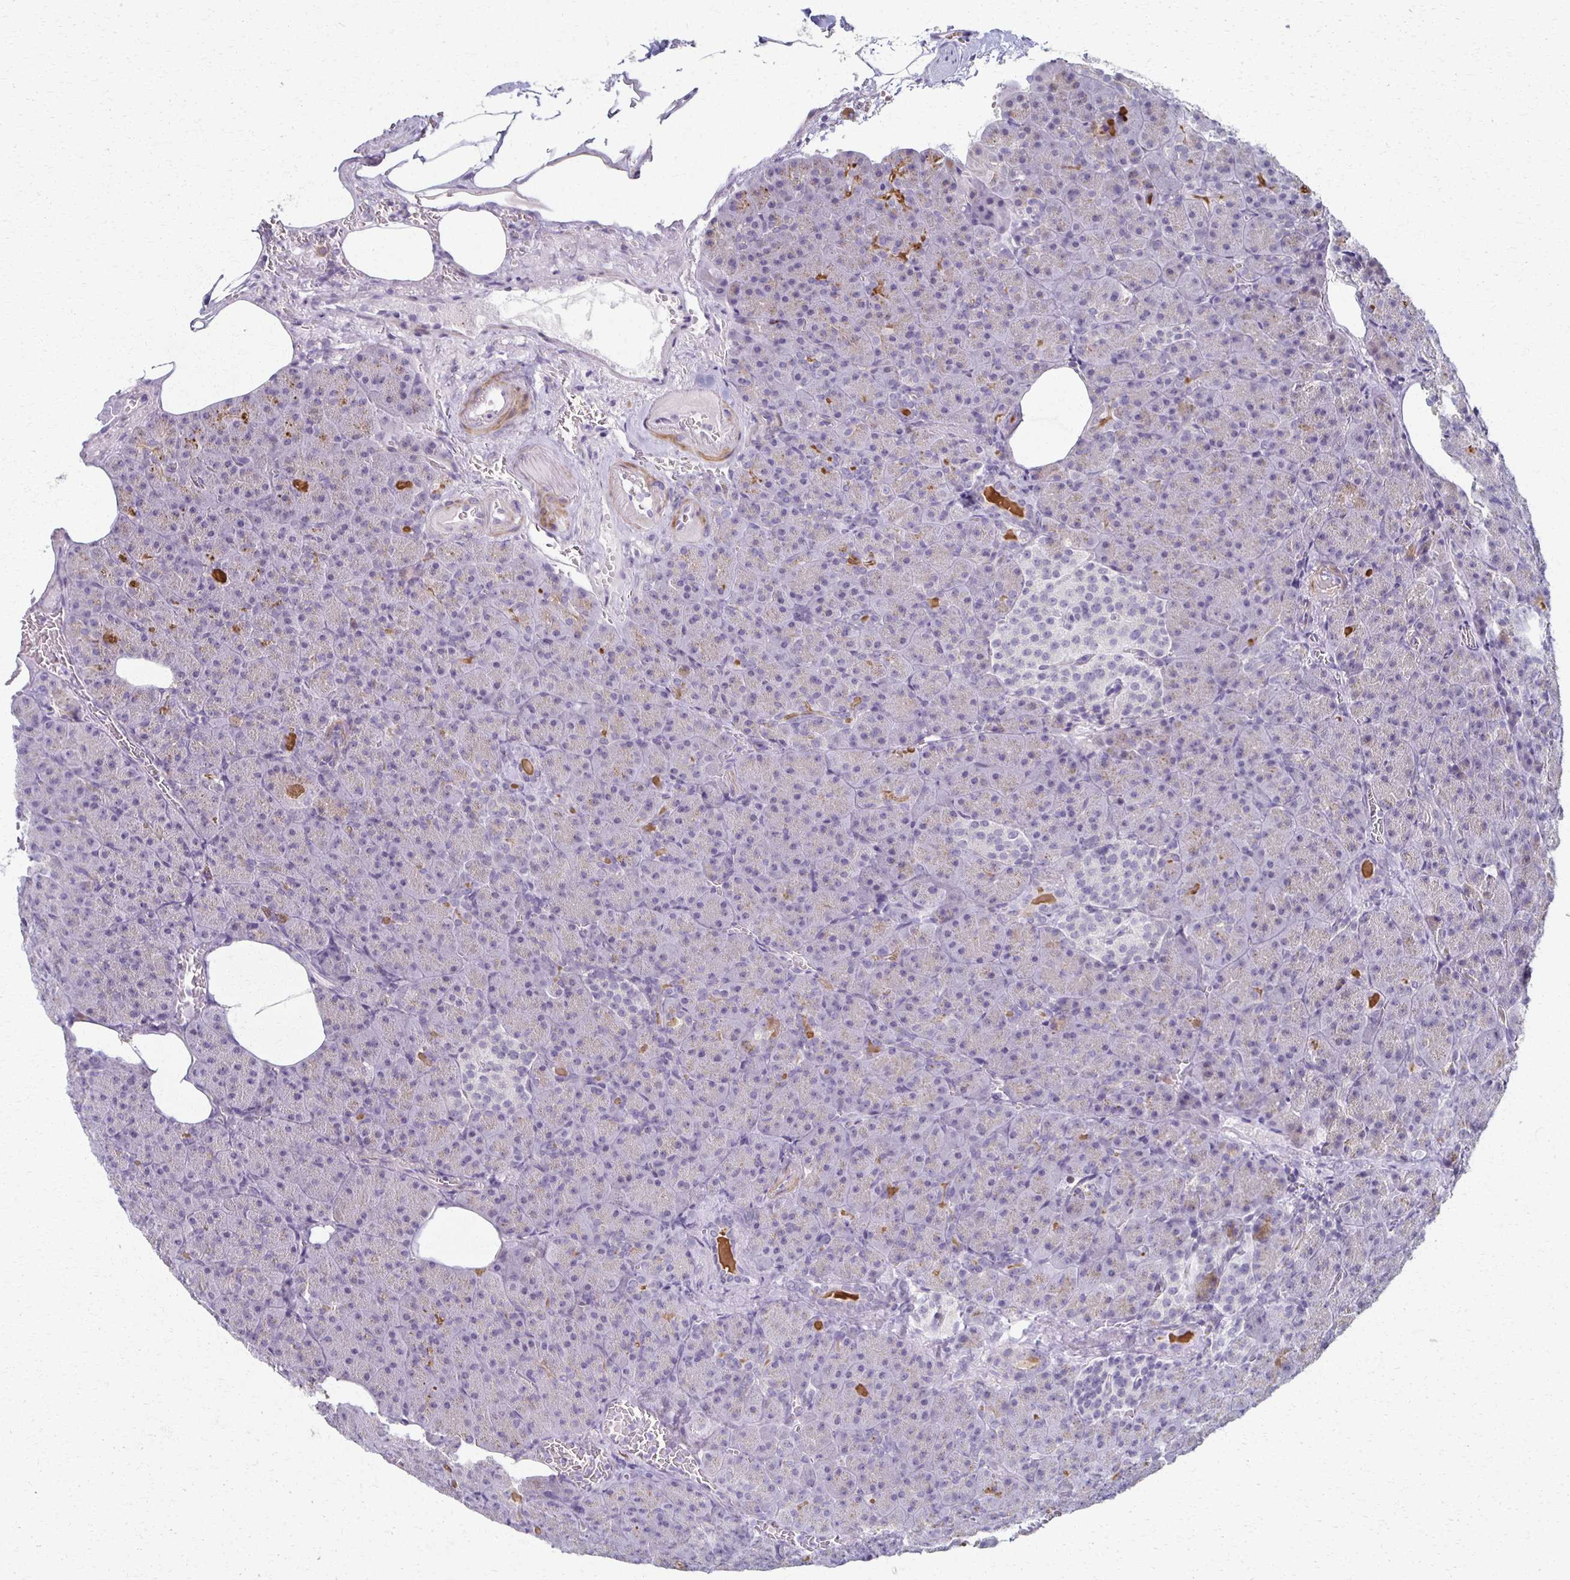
{"staining": {"intensity": "moderate", "quantity": "25%-75%", "location": "cytoplasmic/membranous"}, "tissue": "pancreas", "cell_type": "Exocrine glandular cells", "image_type": "normal", "snomed": [{"axis": "morphology", "description": "Normal tissue, NOS"}, {"axis": "topography", "description": "Pancreas"}], "caption": "Pancreas stained with a brown dye reveals moderate cytoplasmic/membranous positive positivity in about 25%-75% of exocrine glandular cells.", "gene": "FOXO4", "patient": {"sex": "female", "age": 74}}